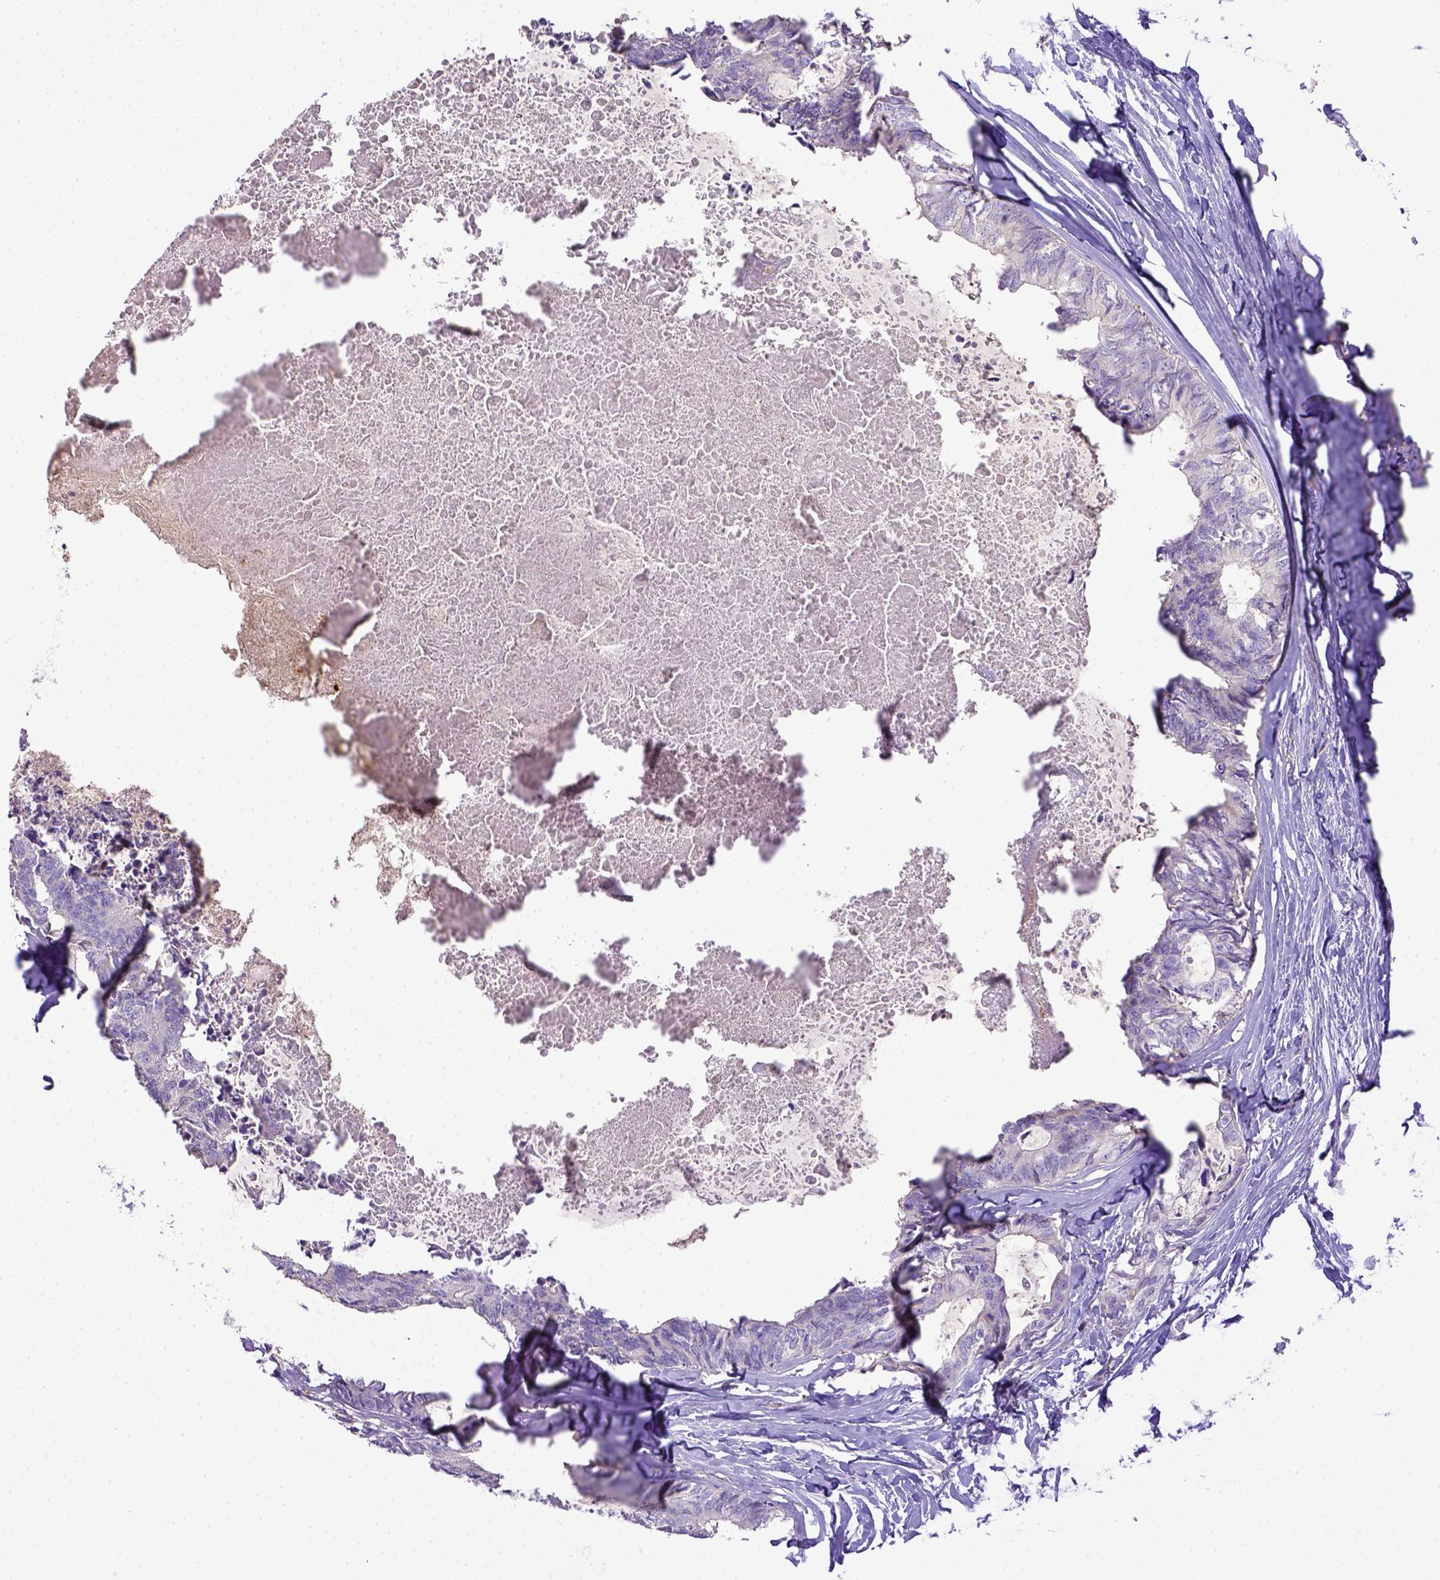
{"staining": {"intensity": "negative", "quantity": "none", "location": "none"}, "tissue": "colorectal cancer", "cell_type": "Tumor cells", "image_type": "cancer", "snomed": [{"axis": "morphology", "description": "Adenocarcinoma, NOS"}, {"axis": "topography", "description": "Colon"}, {"axis": "topography", "description": "Rectum"}], "caption": "This is an immunohistochemistry micrograph of human colorectal cancer. There is no expression in tumor cells.", "gene": "CD40", "patient": {"sex": "male", "age": 57}}